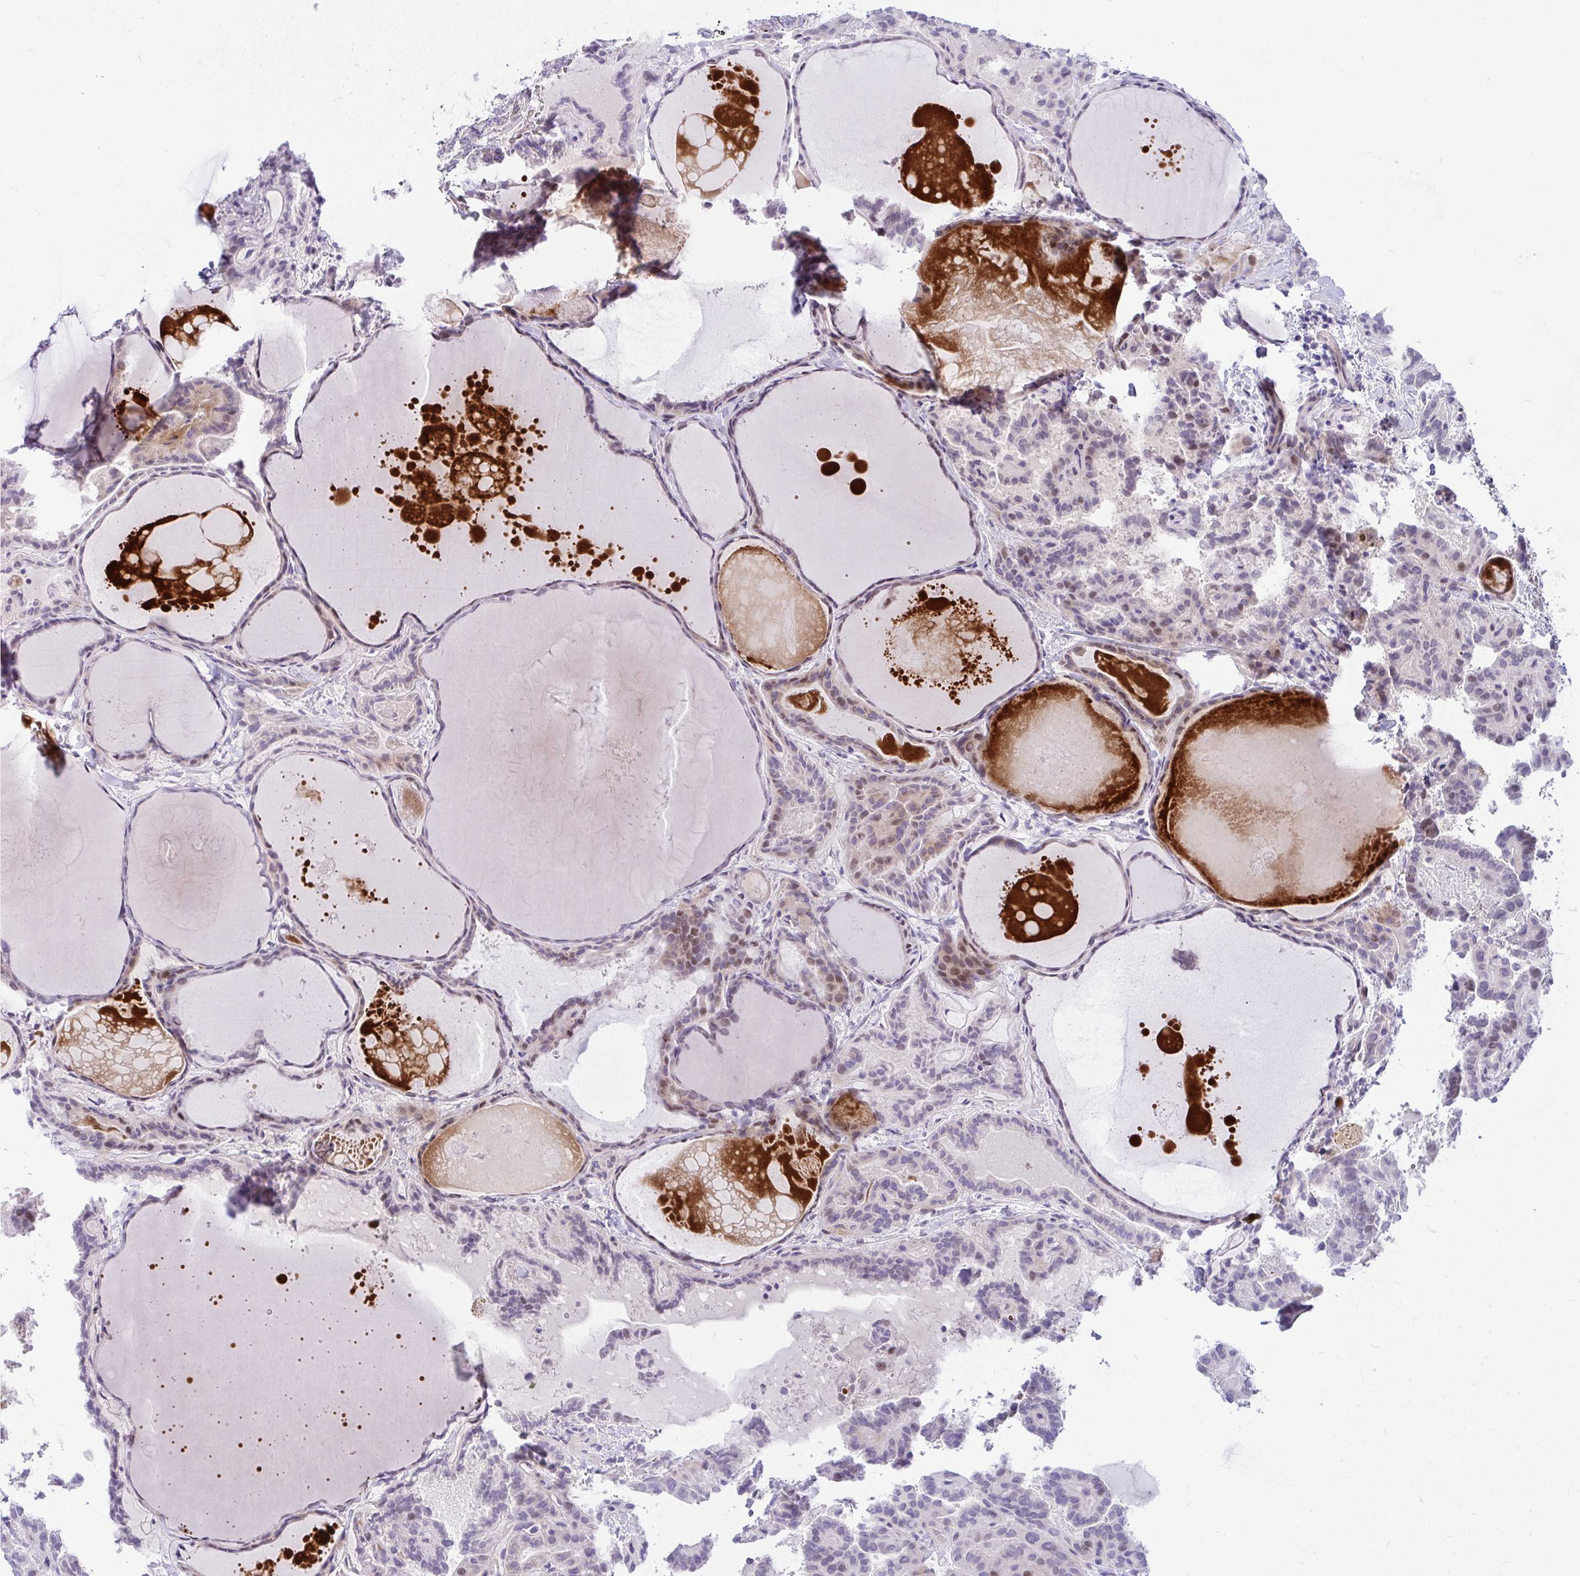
{"staining": {"intensity": "moderate", "quantity": "<25%", "location": "nuclear"}, "tissue": "thyroid cancer", "cell_type": "Tumor cells", "image_type": "cancer", "snomed": [{"axis": "morphology", "description": "Papillary adenocarcinoma, NOS"}, {"axis": "topography", "description": "Thyroid gland"}], "caption": "High-magnification brightfield microscopy of thyroid cancer (papillary adenocarcinoma) stained with DAB (brown) and counterstained with hematoxylin (blue). tumor cells exhibit moderate nuclear expression is present in approximately<25% of cells.", "gene": "NFXL1", "patient": {"sex": "female", "age": 46}}